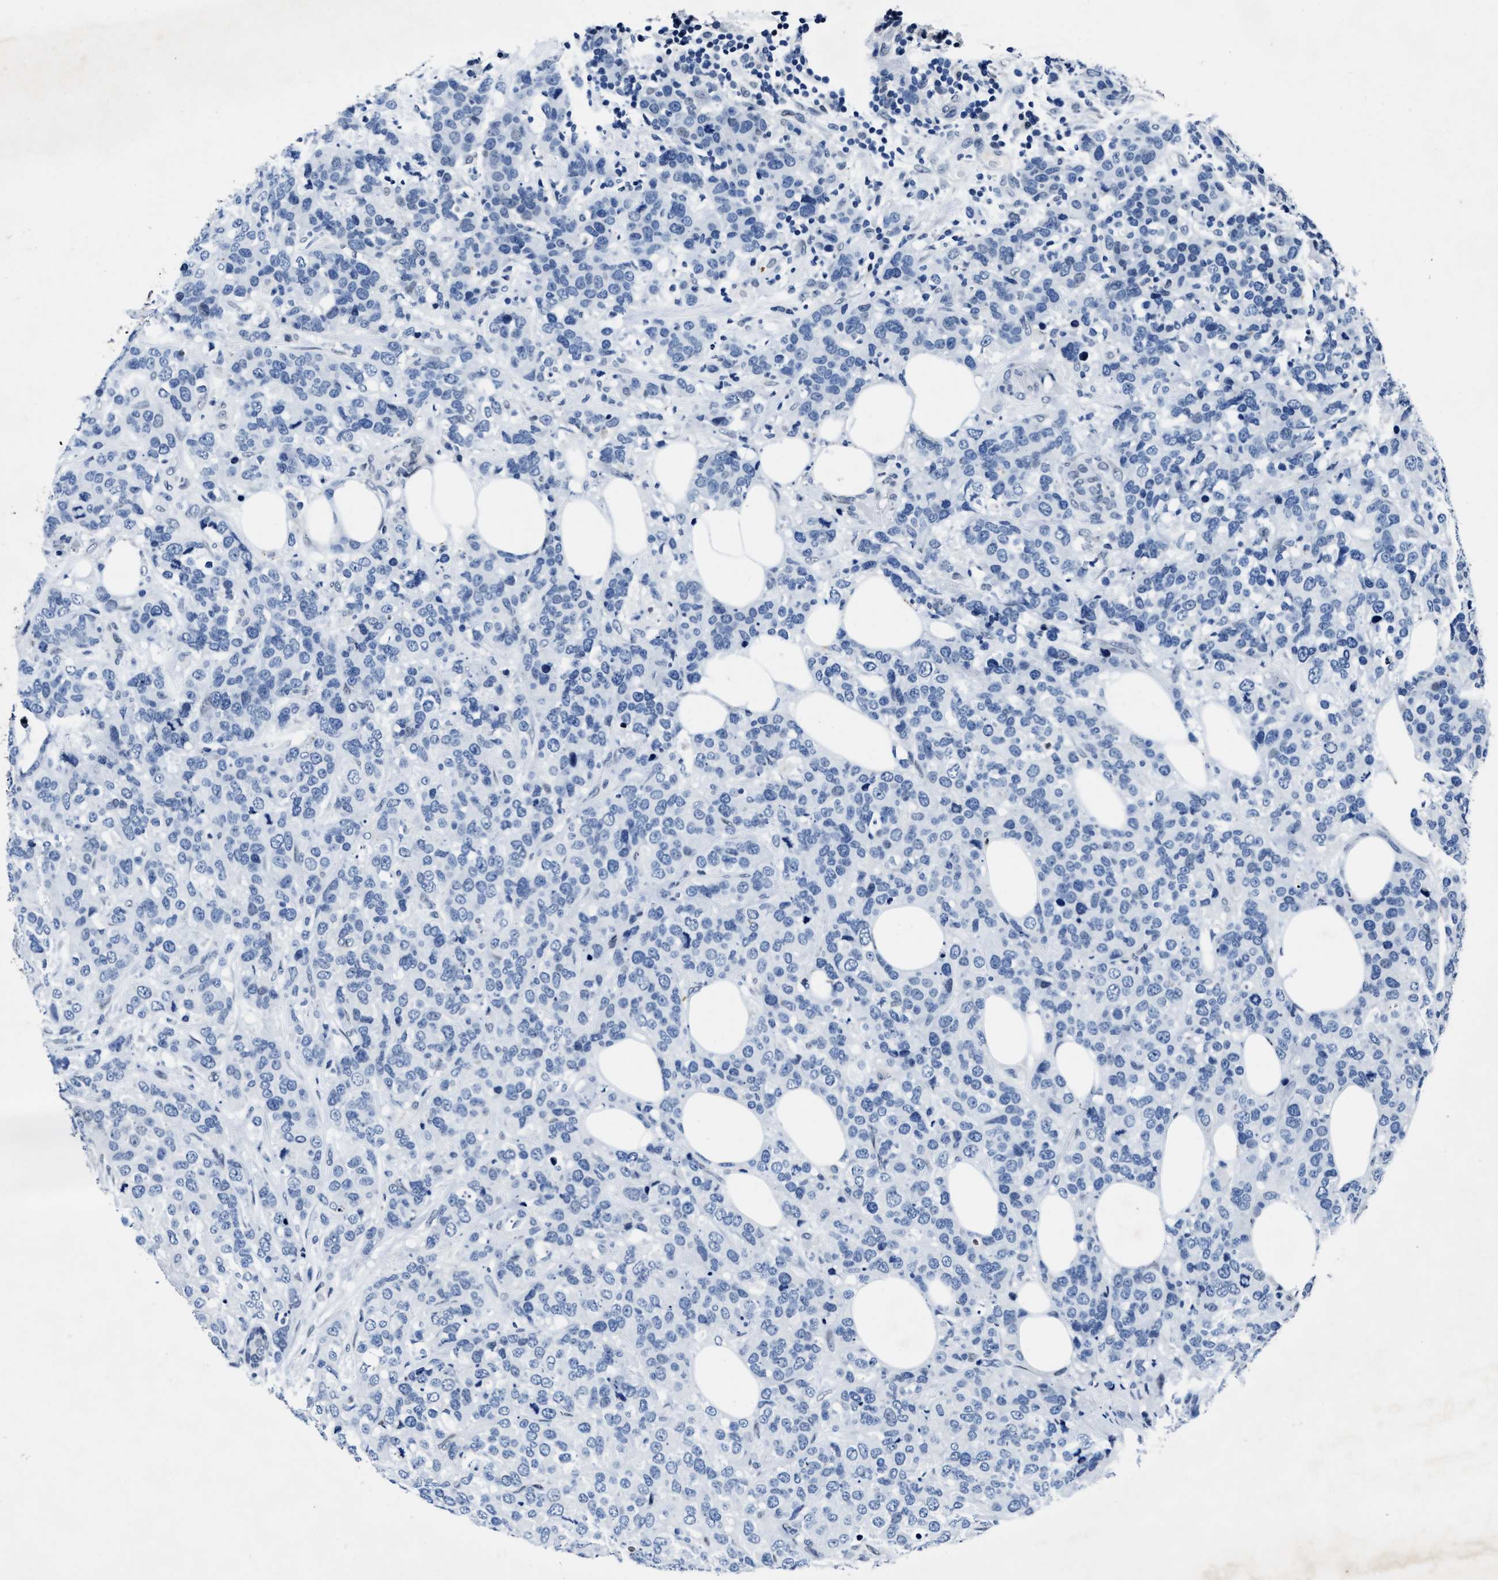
{"staining": {"intensity": "negative", "quantity": "none", "location": "none"}, "tissue": "breast cancer", "cell_type": "Tumor cells", "image_type": "cancer", "snomed": [{"axis": "morphology", "description": "Lobular carcinoma"}, {"axis": "topography", "description": "Breast"}], "caption": "DAB (3,3'-diaminobenzidine) immunohistochemical staining of breast cancer (lobular carcinoma) reveals no significant positivity in tumor cells.", "gene": "UBN2", "patient": {"sex": "female", "age": 59}}